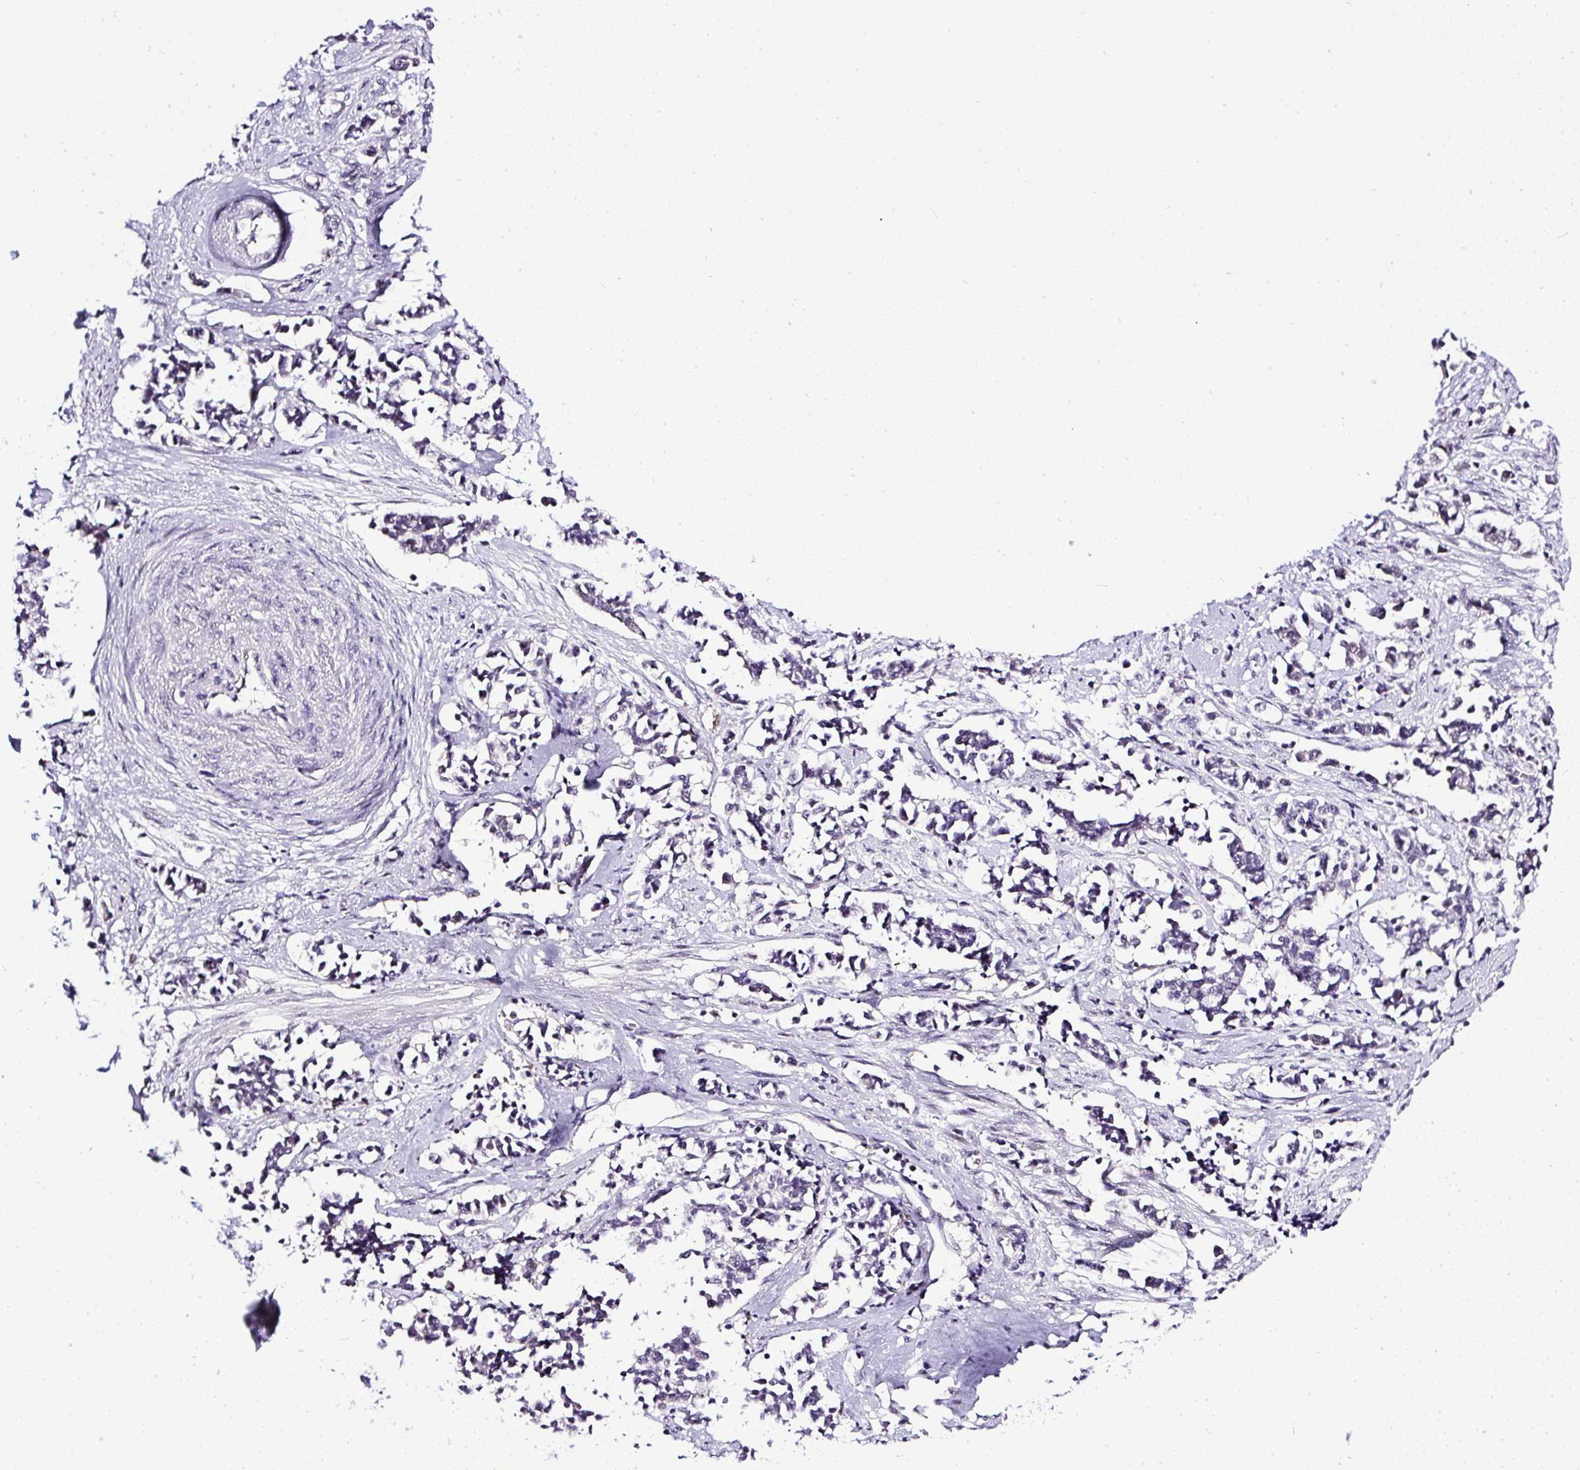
{"staining": {"intensity": "negative", "quantity": "none", "location": "none"}, "tissue": "cervical cancer", "cell_type": "Tumor cells", "image_type": "cancer", "snomed": [{"axis": "morphology", "description": "Normal tissue, NOS"}, {"axis": "morphology", "description": "Squamous cell carcinoma, NOS"}, {"axis": "topography", "description": "Cervix"}], "caption": "Immunohistochemistry histopathology image of neoplastic tissue: cervical cancer (squamous cell carcinoma) stained with DAB exhibits no significant protein staining in tumor cells.", "gene": "WNT10B", "patient": {"sex": "female", "age": 35}}